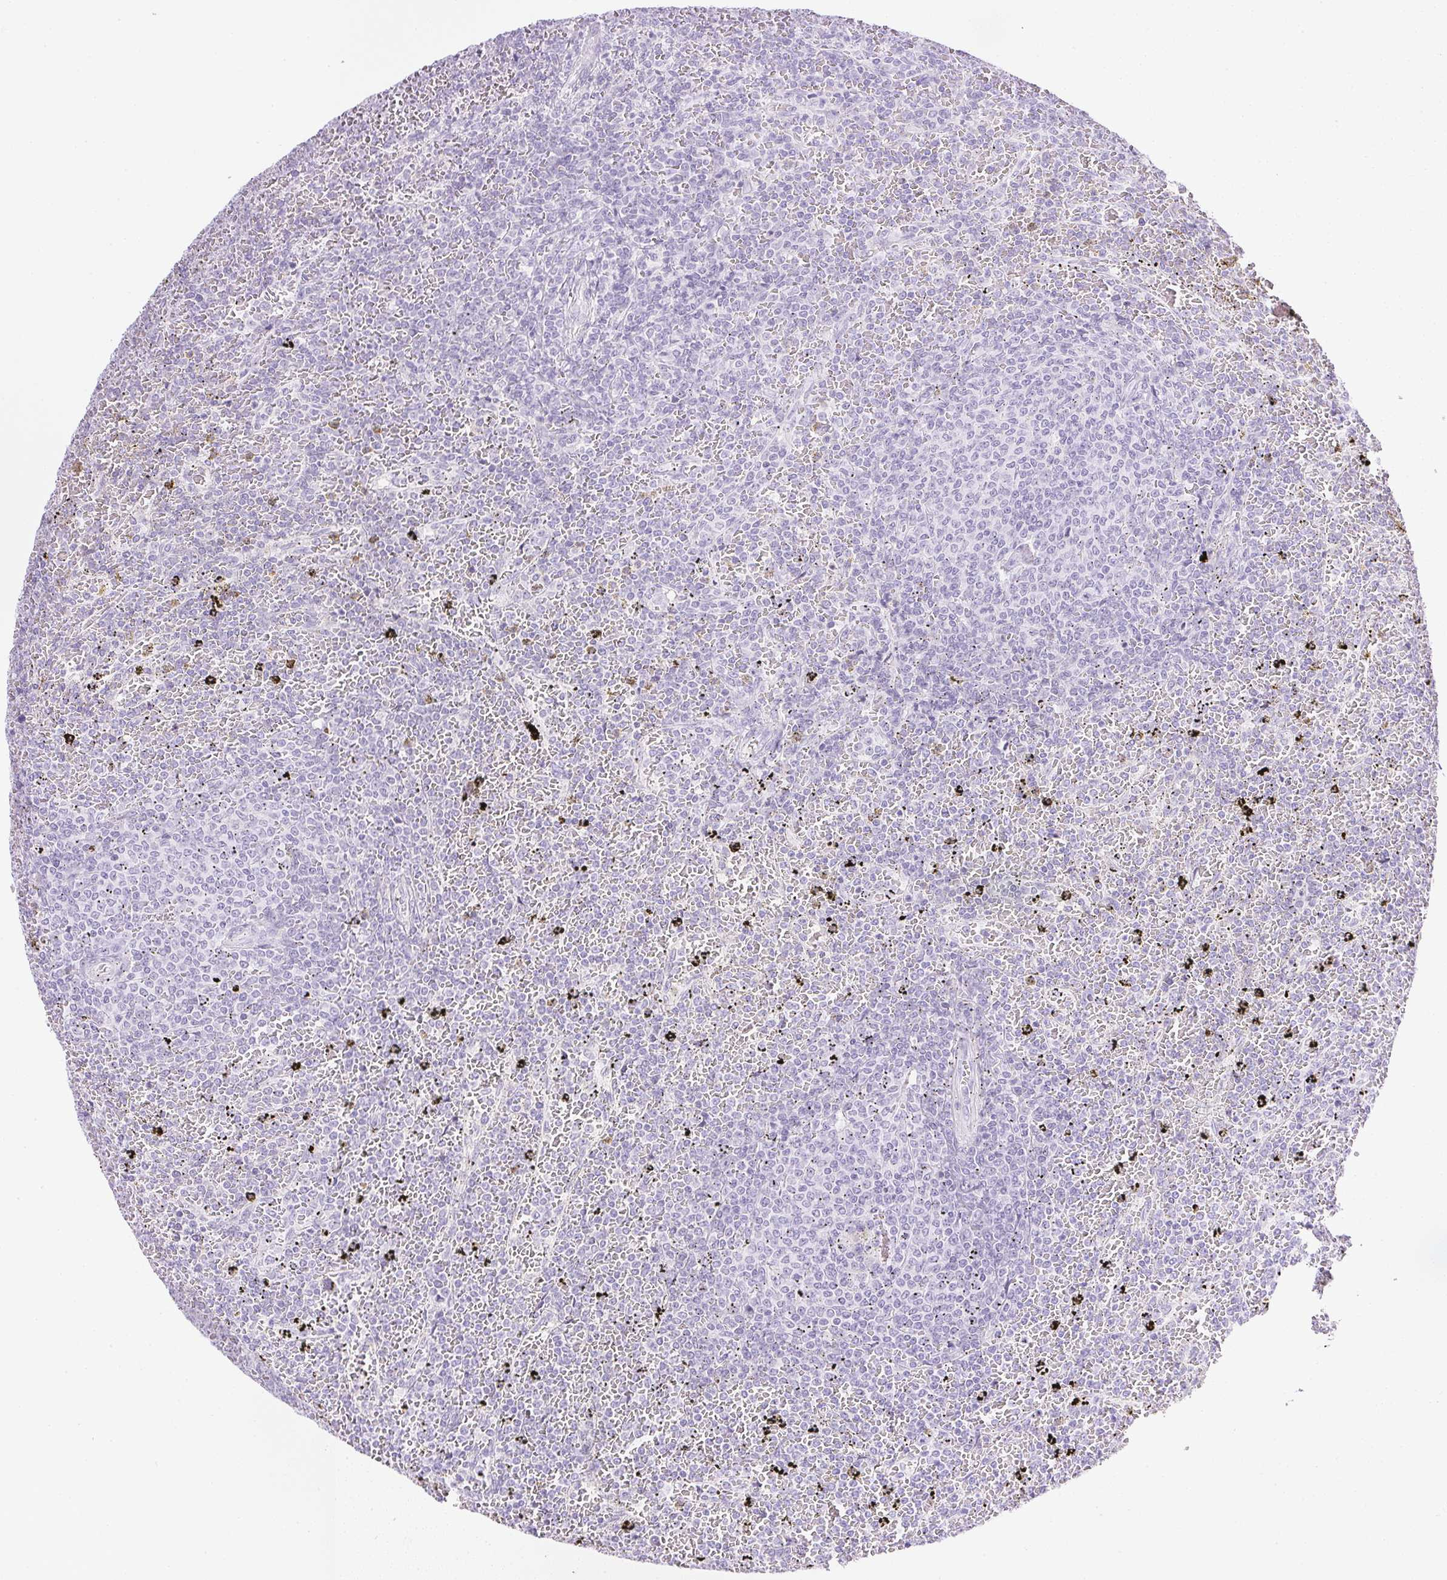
{"staining": {"intensity": "negative", "quantity": "none", "location": "none"}, "tissue": "lymphoma", "cell_type": "Tumor cells", "image_type": "cancer", "snomed": [{"axis": "morphology", "description": "Malignant lymphoma, non-Hodgkin's type, Low grade"}, {"axis": "topography", "description": "Spleen"}], "caption": "Micrograph shows no protein staining in tumor cells of malignant lymphoma, non-Hodgkin's type (low-grade) tissue.", "gene": "CPB1", "patient": {"sex": "female", "age": 77}}